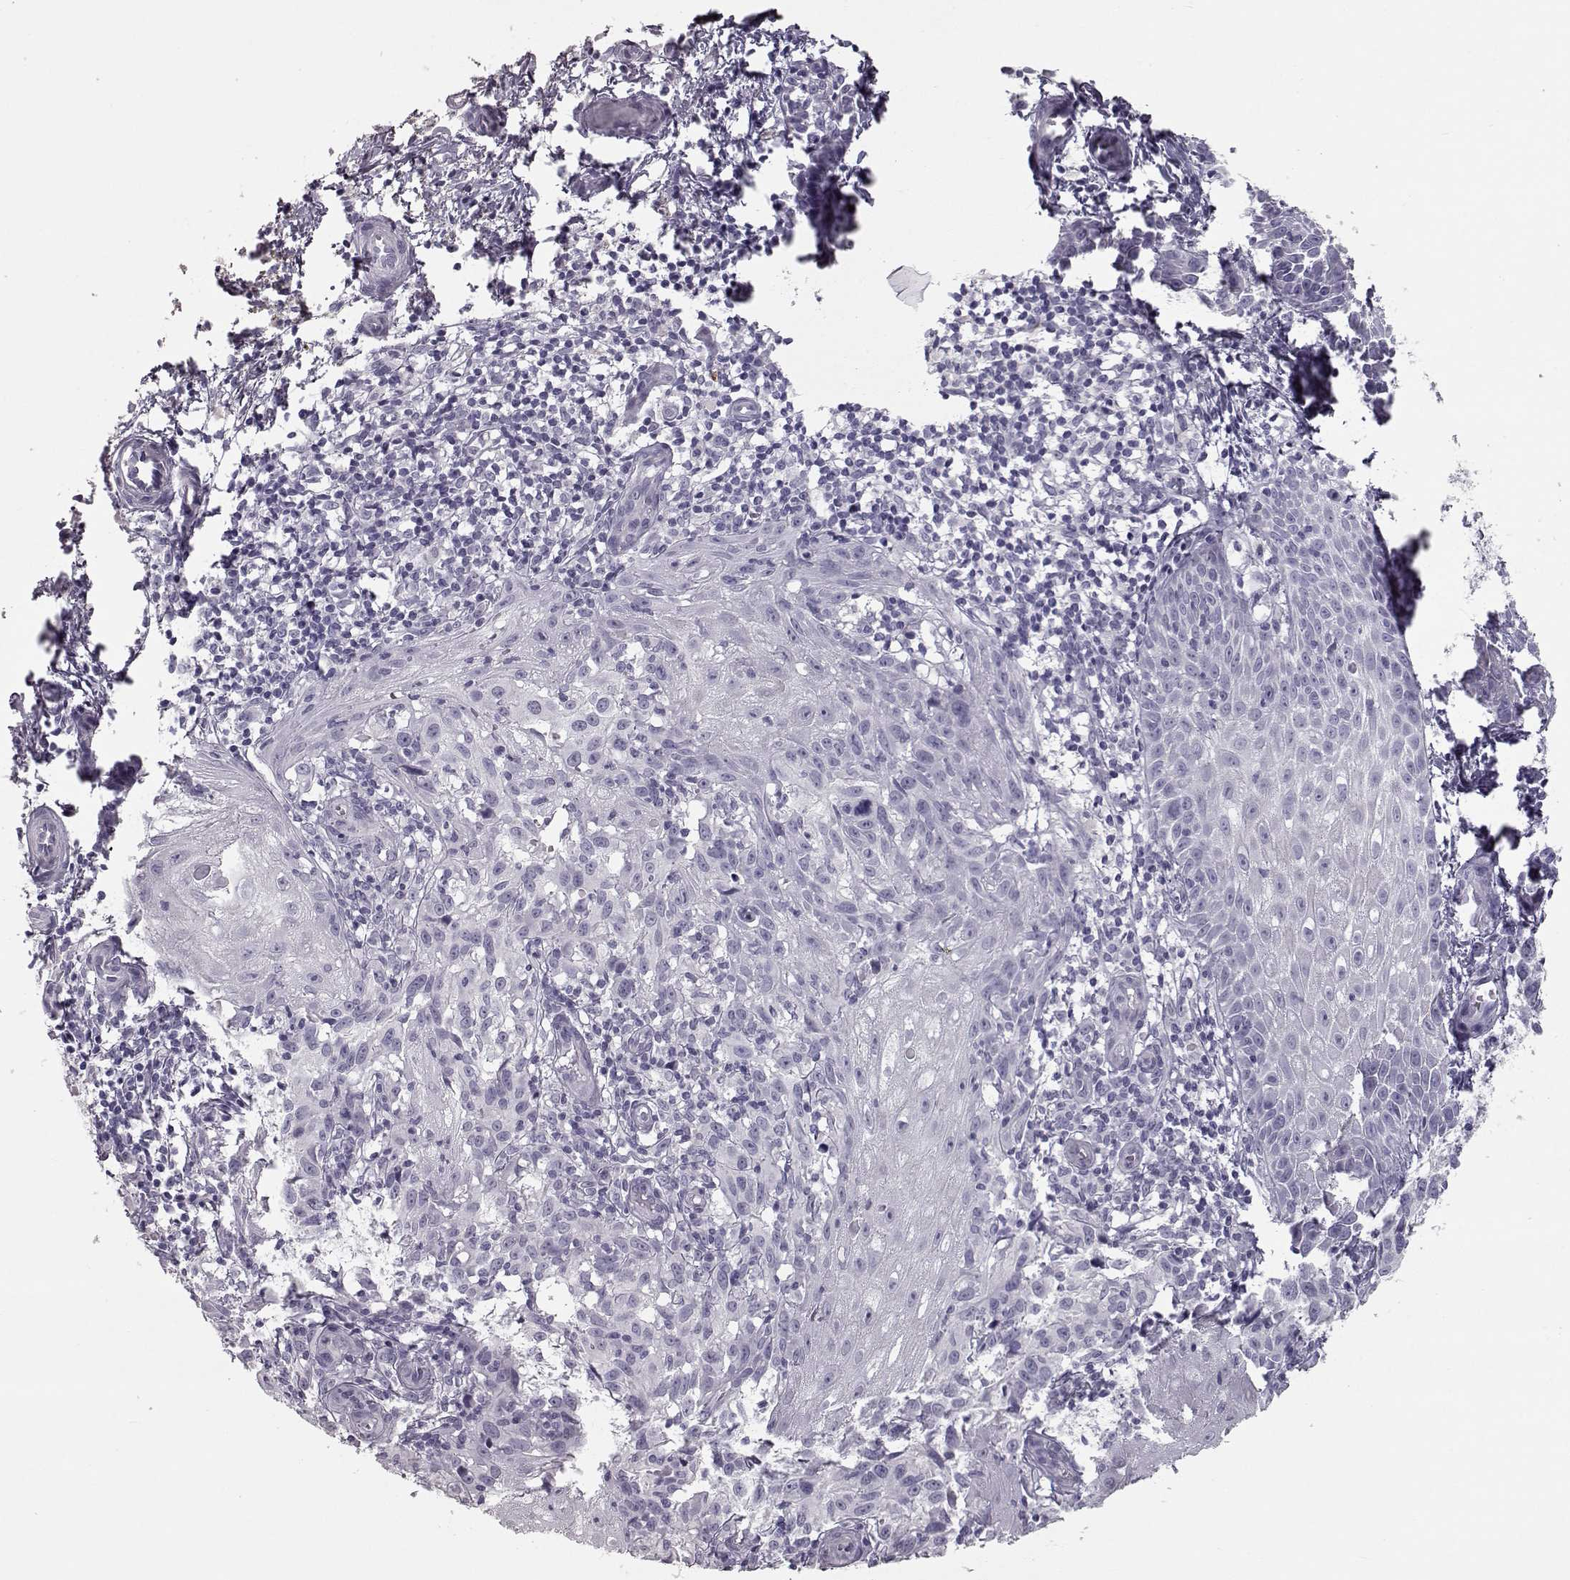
{"staining": {"intensity": "negative", "quantity": "none", "location": "none"}, "tissue": "melanoma", "cell_type": "Tumor cells", "image_type": "cancer", "snomed": [{"axis": "morphology", "description": "Malignant melanoma, NOS"}, {"axis": "topography", "description": "Skin"}], "caption": "A histopathology image of human melanoma is negative for staining in tumor cells.", "gene": "CCL19", "patient": {"sex": "female", "age": 53}}